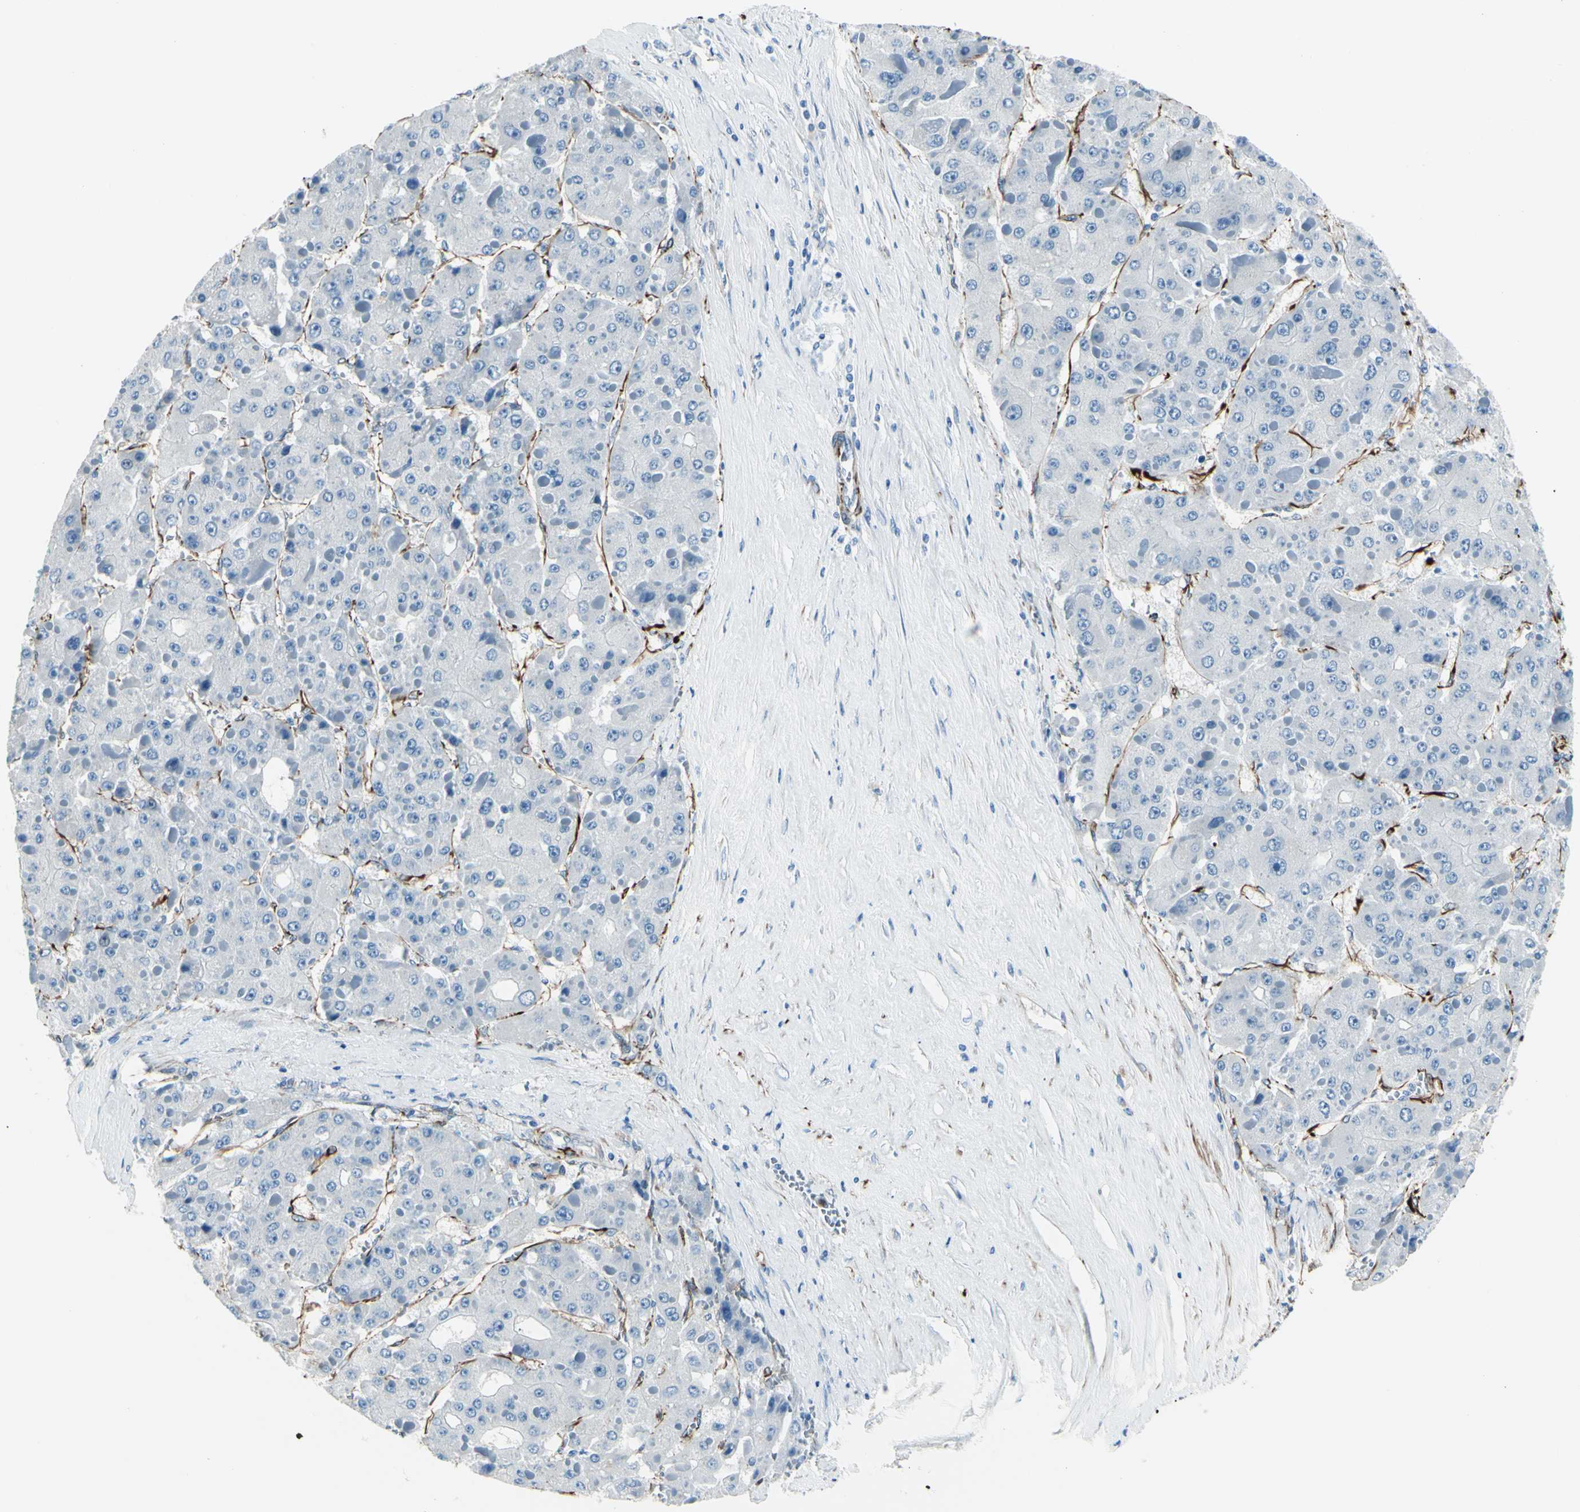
{"staining": {"intensity": "negative", "quantity": "none", "location": "none"}, "tissue": "liver cancer", "cell_type": "Tumor cells", "image_type": "cancer", "snomed": [{"axis": "morphology", "description": "Carcinoma, Hepatocellular, NOS"}, {"axis": "topography", "description": "Liver"}], "caption": "The micrograph exhibits no staining of tumor cells in hepatocellular carcinoma (liver).", "gene": "PTH2R", "patient": {"sex": "female", "age": 73}}